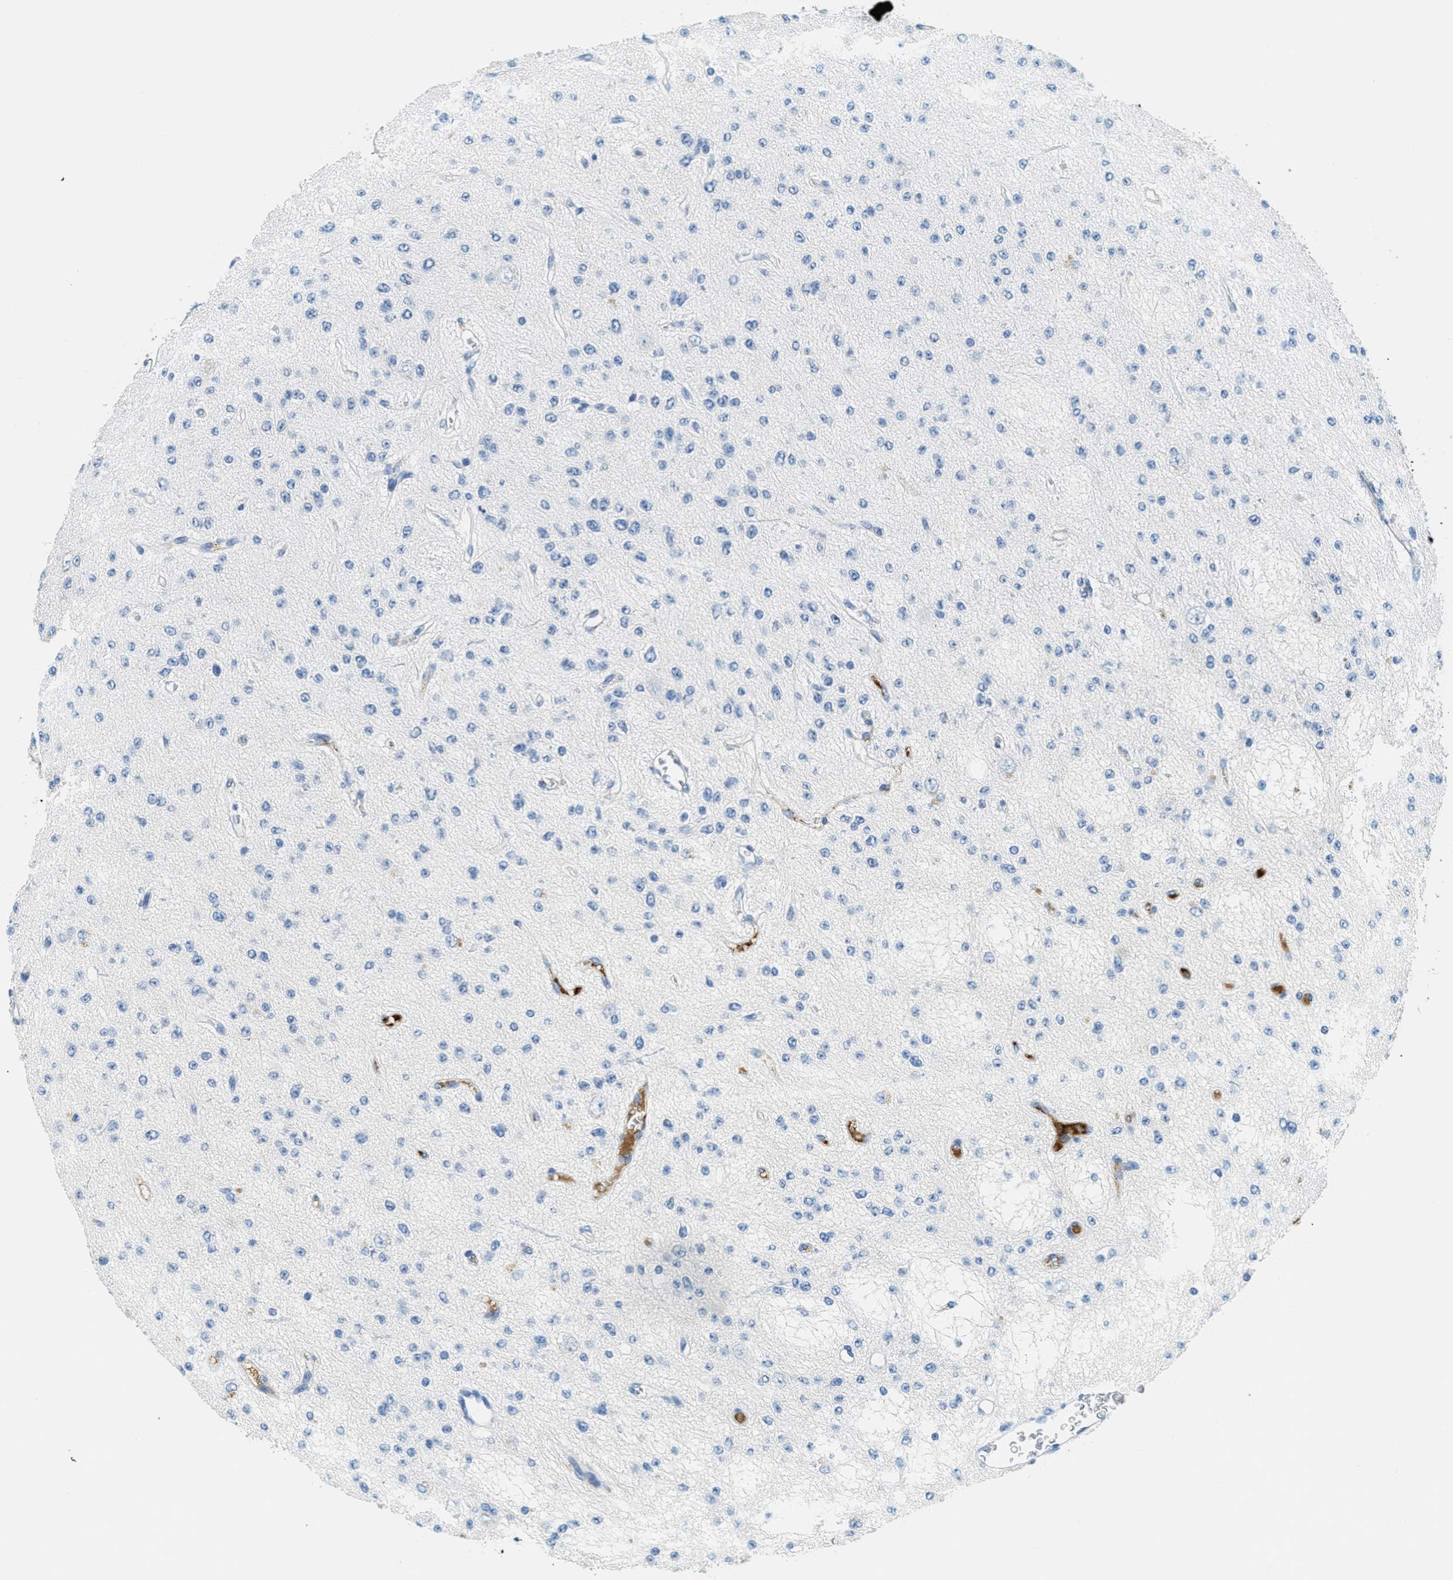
{"staining": {"intensity": "negative", "quantity": "none", "location": "none"}, "tissue": "glioma", "cell_type": "Tumor cells", "image_type": "cancer", "snomed": [{"axis": "morphology", "description": "Glioma, malignant, Low grade"}, {"axis": "topography", "description": "Brain"}], "caption": "Histopathology image shows no significant protein positivity in tumor cells of malignant glioma (low-grade).", "gene": "A2M", "patient": {"sex": "male", "age": 38}}